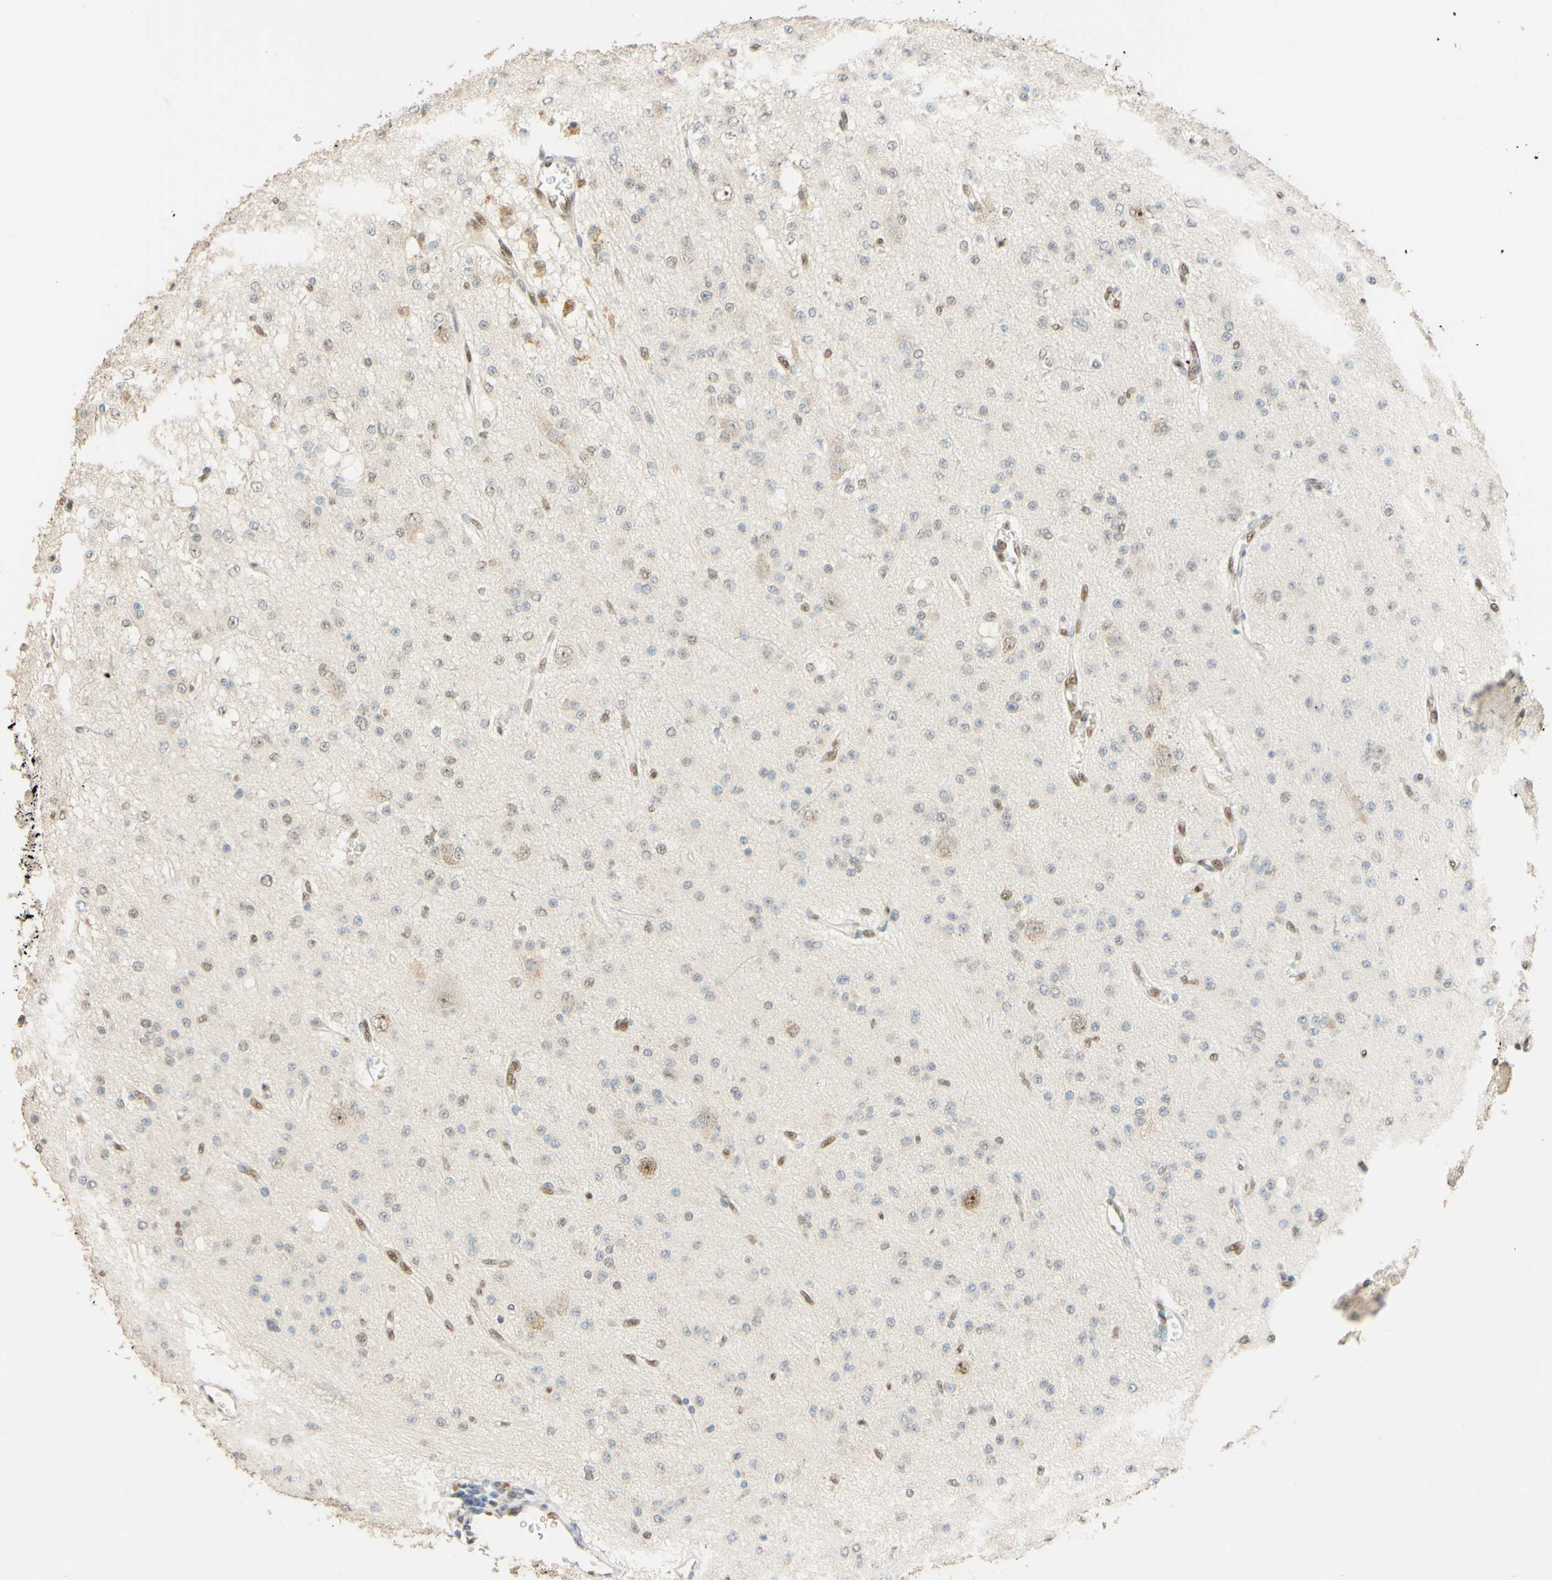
{"staining": {"intensity": "weak", "quantity": "<25%", "location": "nuclear"}, "tissue": "glioma", "cell_type": "Tumor cells", "image_type": "cancer", "snomed": [{"axis": "morphology", "description": "Glioma, malignant, Low grade"}, {"axis": "topography", "description": "Brain"}], "caption": "The IHC micrograph has no significant expression in tumor cells of malignant low-grade glioma tissue. (DAB immunohistochemistry visualized using brightfield microscopy, high magnification).", "gene": "POLB", "patient": {"sex": "male", "age": 38}}